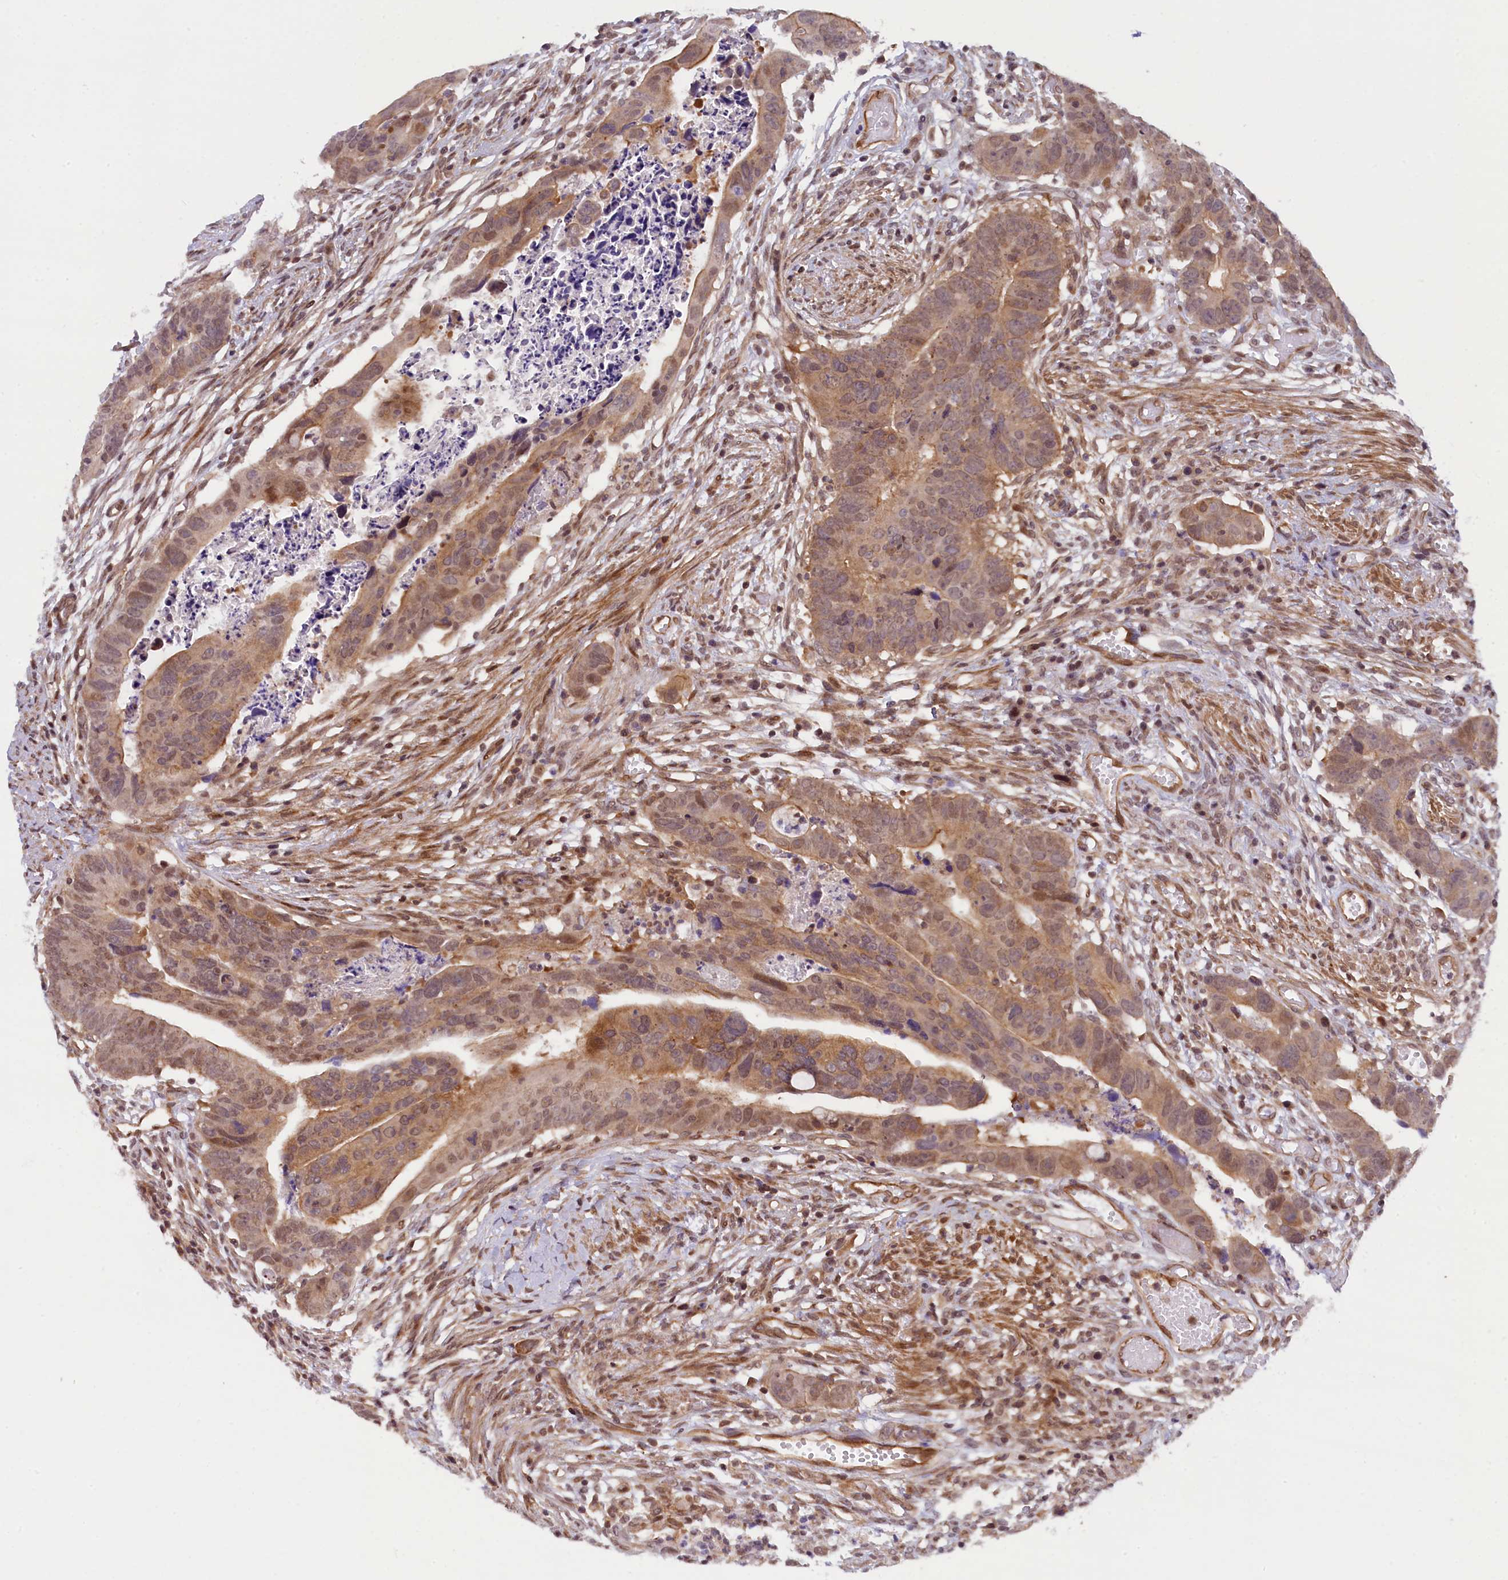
{"staining": {"intensity": "moderate", "quantity": ">75%", "location": "cytoplasmic/membranous,nuclear"}, "tissue": "colorectal cancer", "cell_type": "Tumor cells", "image_type": "cancer", "snomed": [{"axis": "morphology", "description": "Adenocarcinoma, NOS"}, {"axis": "topography", "description": "Rectum"}], "caption": "Brown immunohistochemical staining in human adenocarcinoma (colorectal) reveals moderate cytoplasmic/membranous and nuclear expression in approximately >75% of tumor cells.", "gene": "FCHO1", "patient": {"sex": "female", "age": 65}}